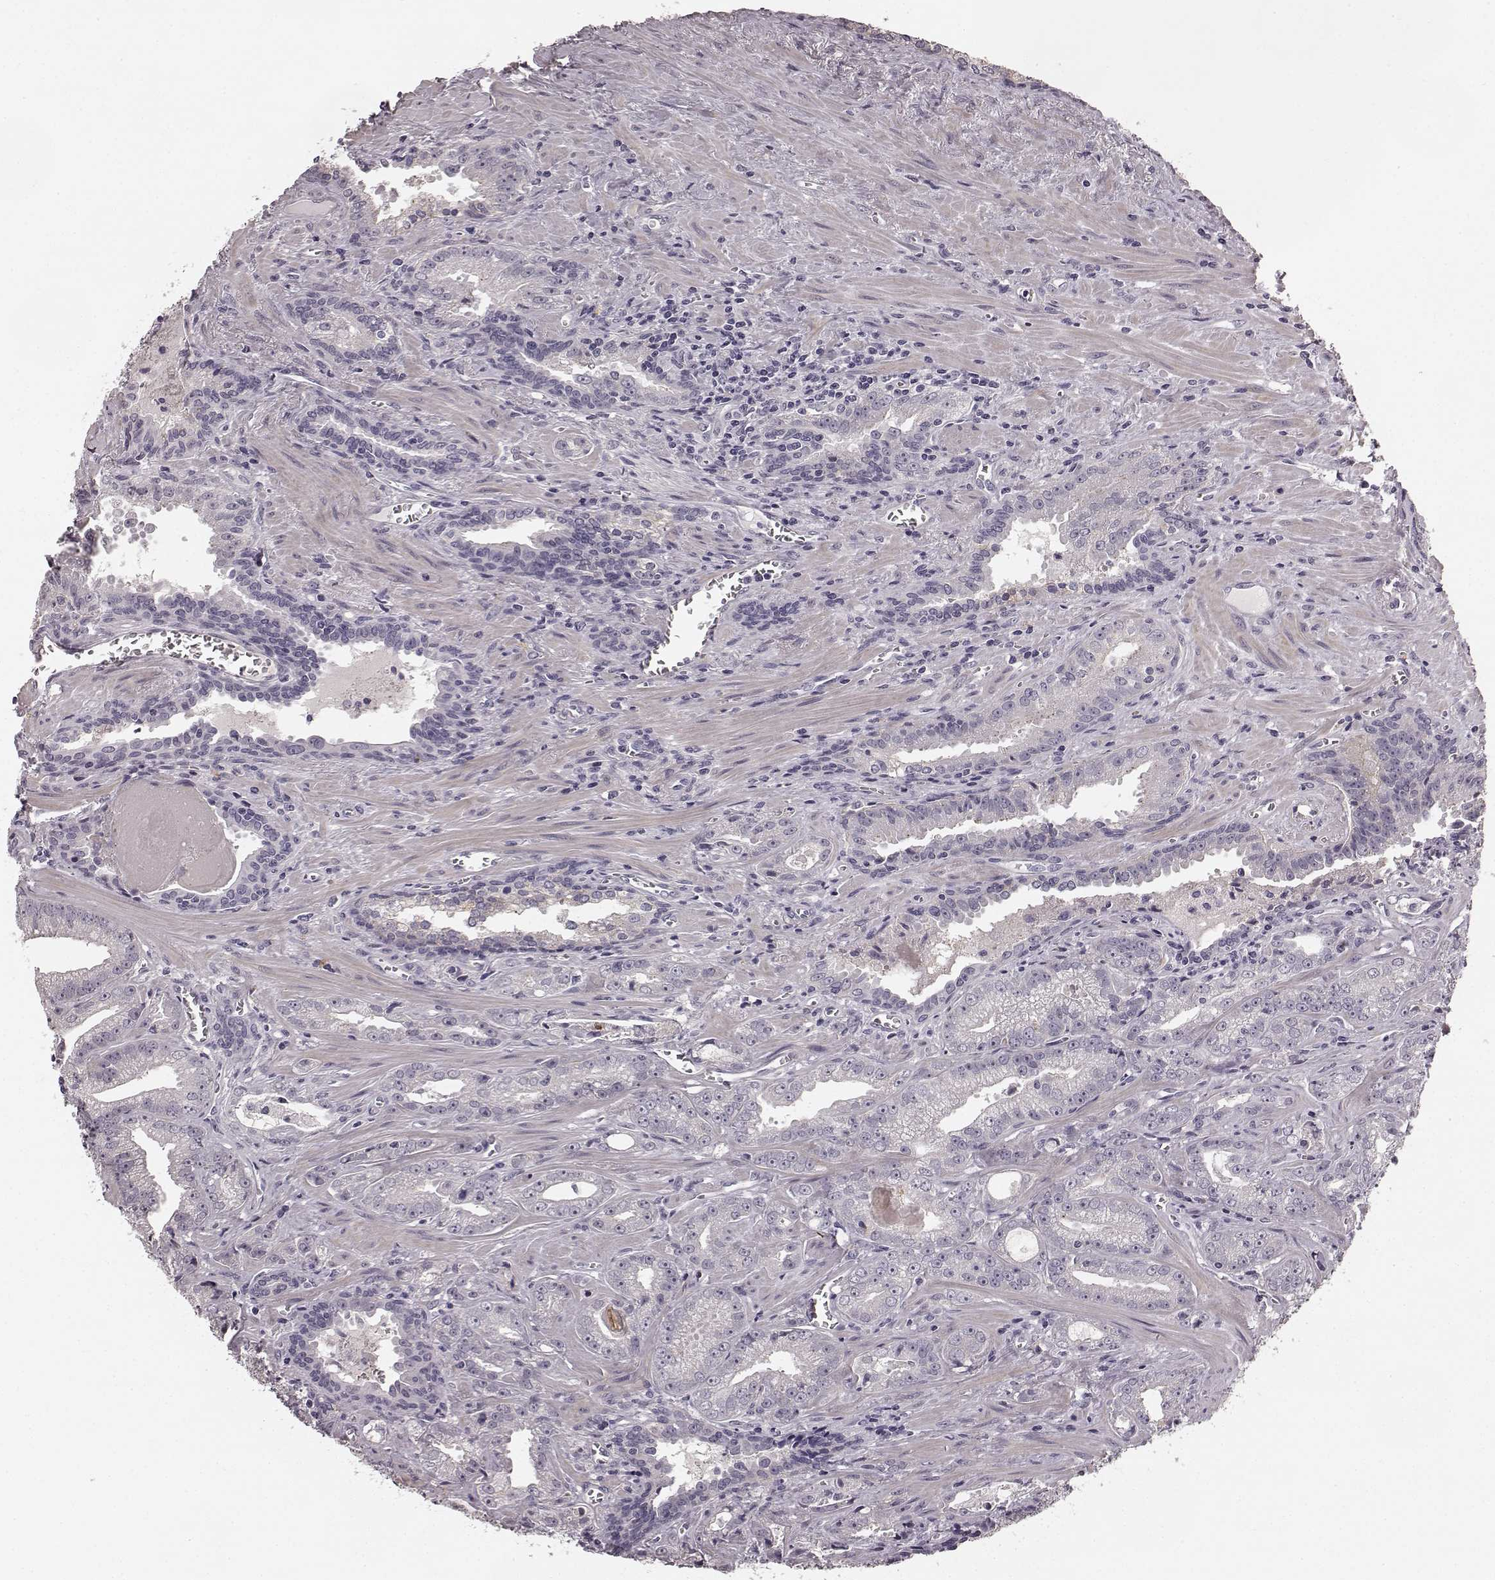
{"staining": {"intensity": "negative", "quantity": "none", "location": "none"}, "tissue": "prostate cancer", "cell_type": "Tumor cells", "image_type": "cancer", "snomed": [{"axis": "morphology", "description": "Adenocarcinoma, High grade"}, {"axis": "topography", "description": "Prostate"}], "caption": "An immunohistochemistry (IHC) histopathology image of adenocarcinoma (high-grade) (prostate) is shown. There is no staining in tumor cells of adenocarcinoma (high-grade) (prostate).", "gene": "RIT2", "patient": {"sex": "male", "age": 68}}